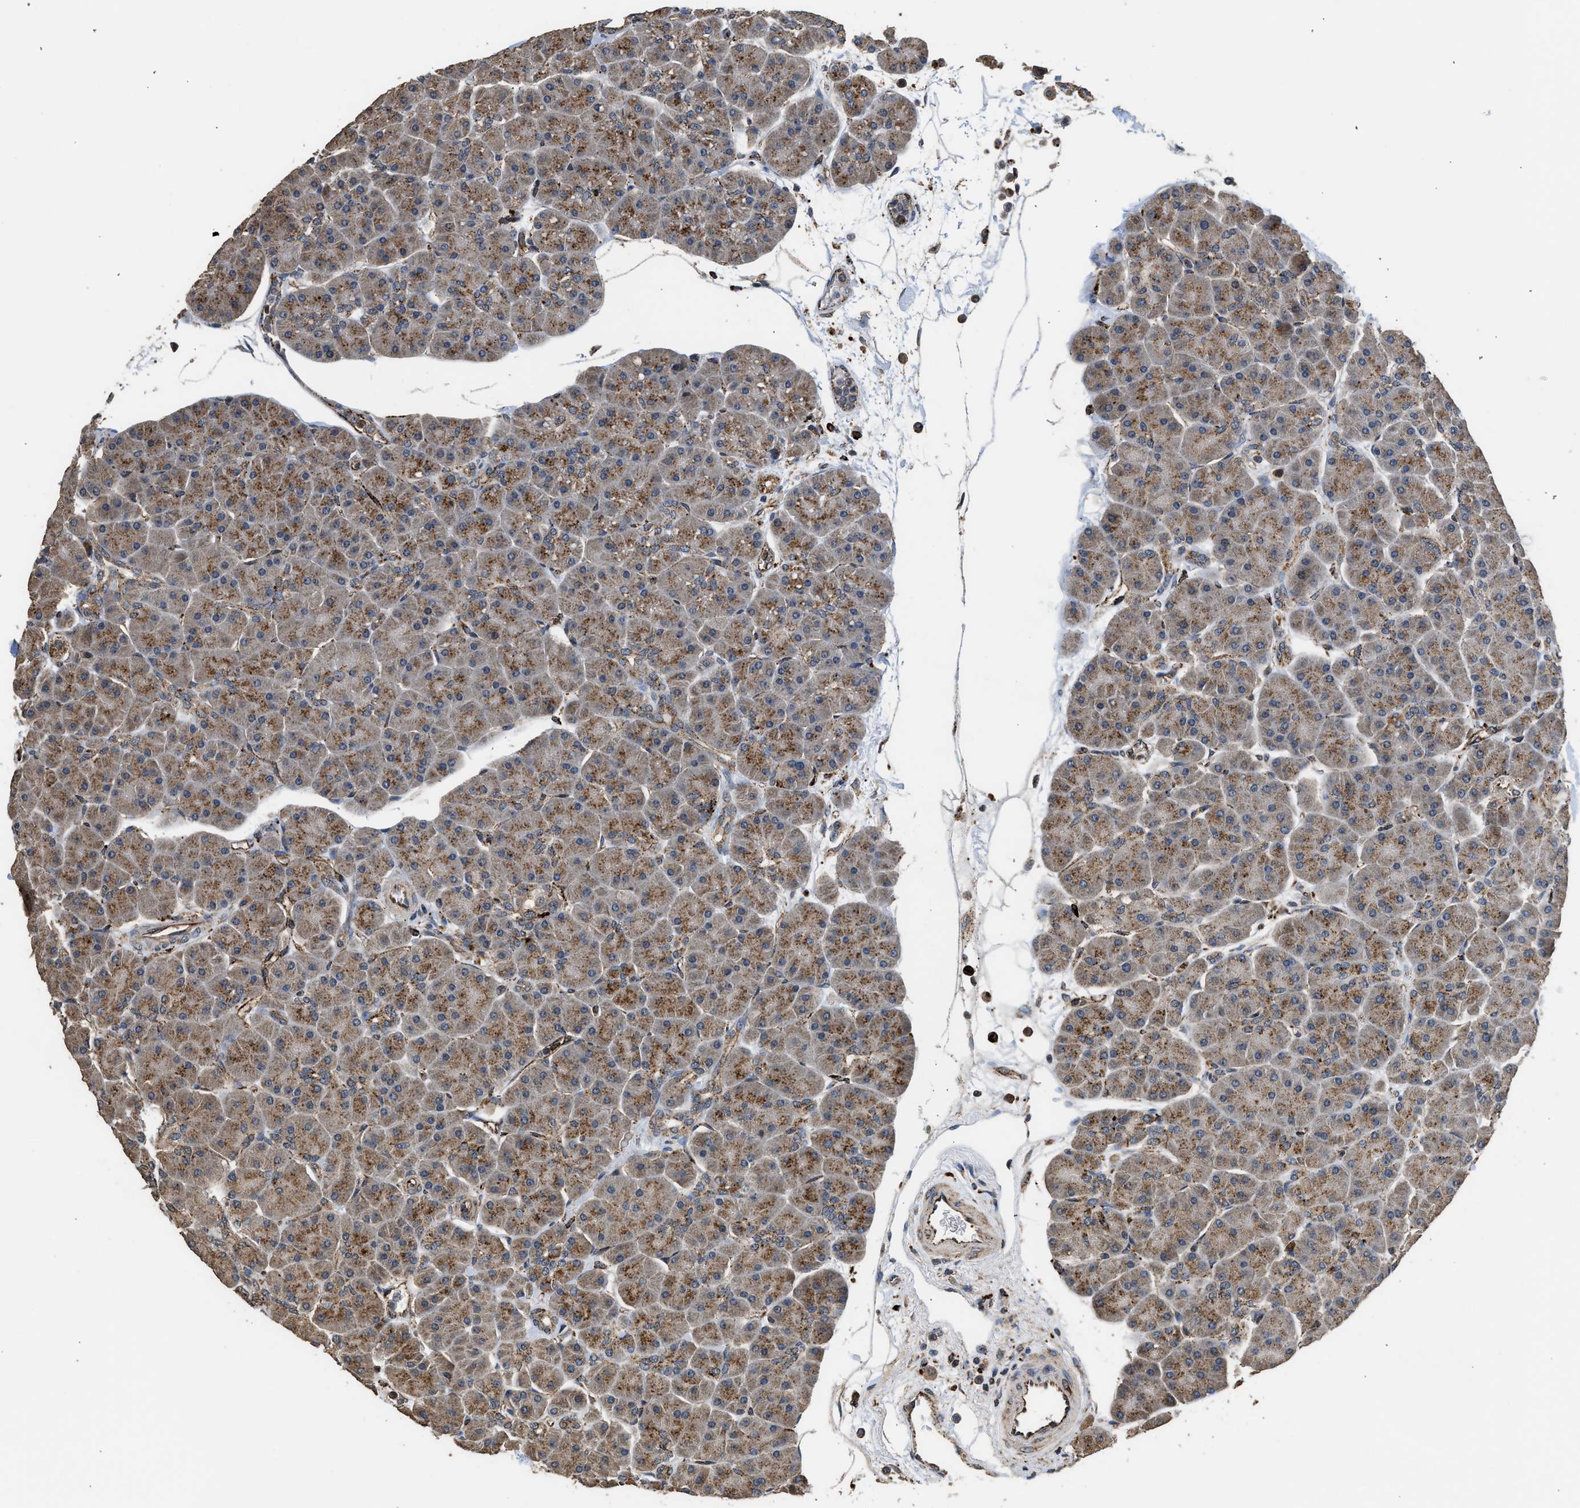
{"staining": {"intensity": "moderate", "quantity": "25%-75%", "location": "cytoplasmic/membranous"}, "tissue": "pancreas", "cell_type": "Exocrine glandular cells", "image_type": "normal", "snomed": [{"axis": "morphology", "description": "Normal tissue, NOS"}, {"axis": "topography", "description": "Pancreas"}], "caption": "This histopathology image shows benign pancreas stained with IHC to label a protein in brown. The cytoplasmic/membranous of exocrine glandular cells show moderate positivity for the protein. Nuclei are counter-stained blue.", "gene": "CTSV", "patient": {"sex": "male", "age": 66}}